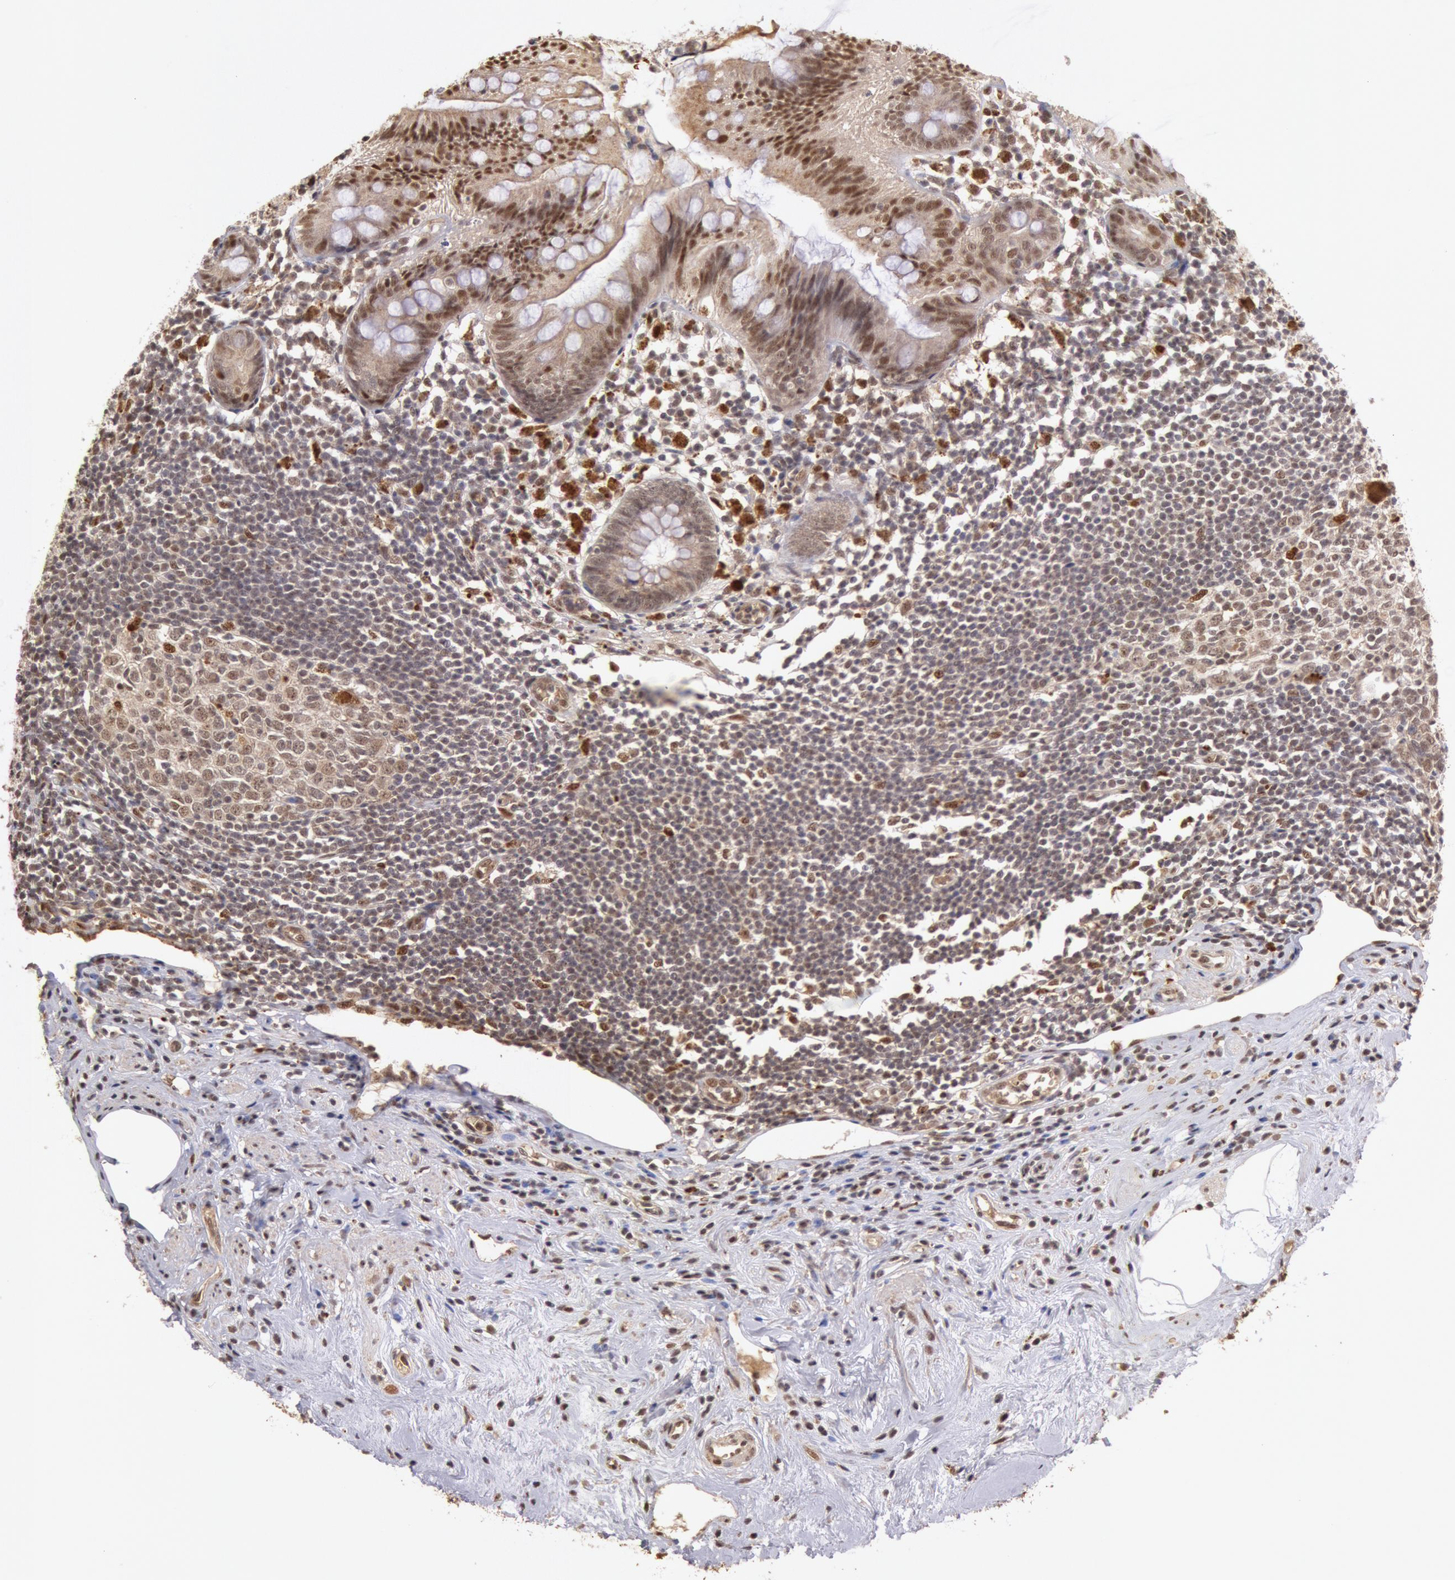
{"staining": {"intensity": "moderate", "quantity": "25%-75%", "location": "nuclear"}, "tissue": "appendix", "cell_type": "Glandular cells", "image_type": "normal", "snomed": [{"axis": "morphology", "description": "Normal tissue, NOS"}, {"axis": "topography", "description": "Appendix"}], "caption": "Immunohistochemical staining of benign appendix reveals 25%-75% levels of moderate nuclear protein expression in about 25%-75% of glandular cells. (Brightfield microscopy of DAB IHC at high magnification).", "gene": "LIG4", "patient": {"sex": "male", "age": 38}}